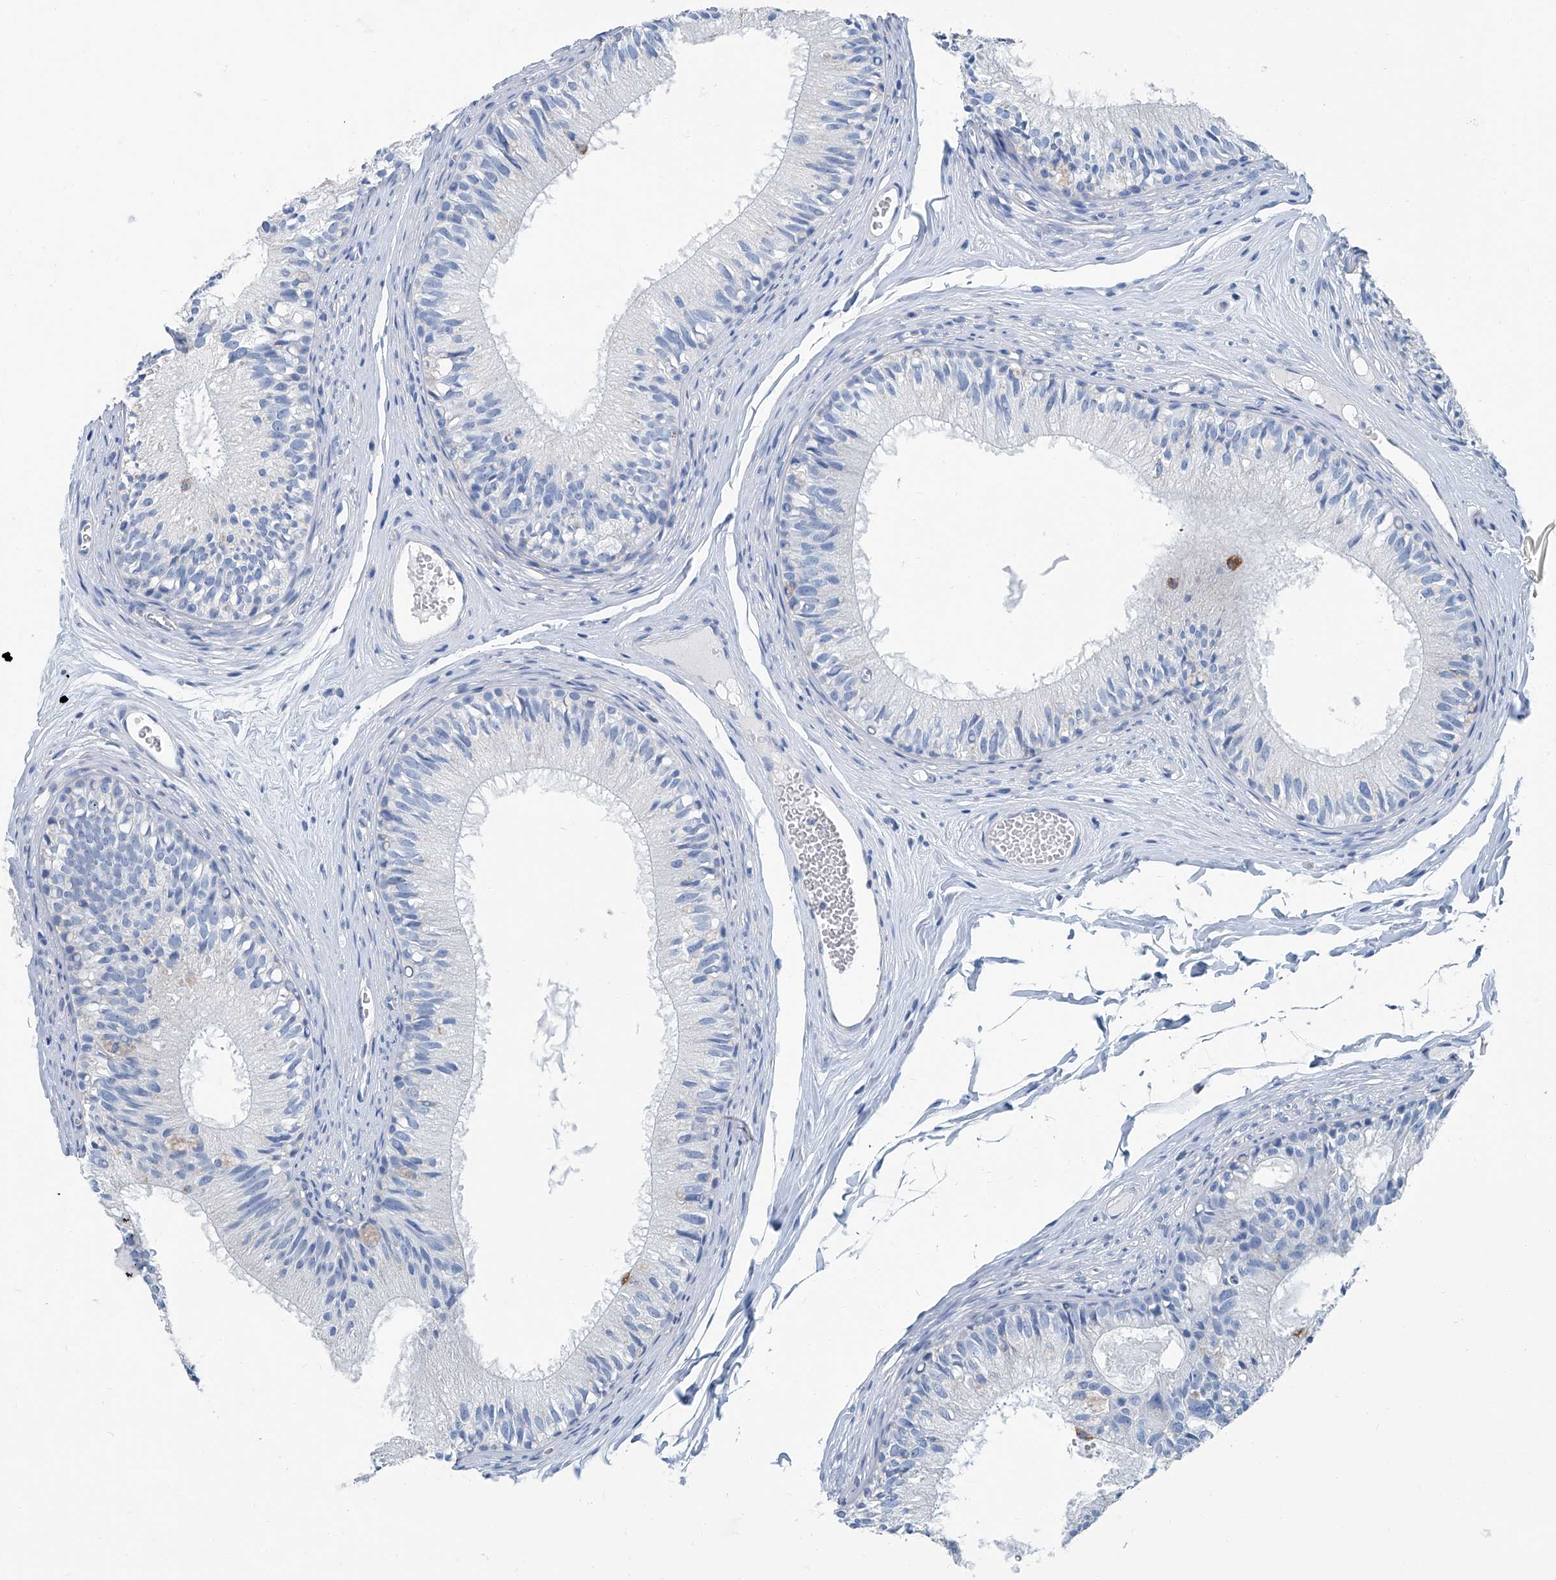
{"staining": {"intensity": "moderate", "quantity": "<25%", "location": "cytoplasmic/membranous"}, "tissue": "epididymis", "cell_type": "Glandular cells", "image_type": "normal", "snomed": [{"axis": "morphology", "description": "Normal tissue, NOS"}, {"axis": "morphology", "description": "Seminoma in situ"}, {"axis": "topography", "description": "Testis"}, {"axis": "topography", "description": "Epididymis"}], "caption": "Approximately <25% of glandular cells in benign human epididymis demonstrate moderate cytoplasmic/membranous protein staining as visualized by brown immunohistochemical staining.", "gene": "MT", "patient": {"sex": "male", "age": 28}}